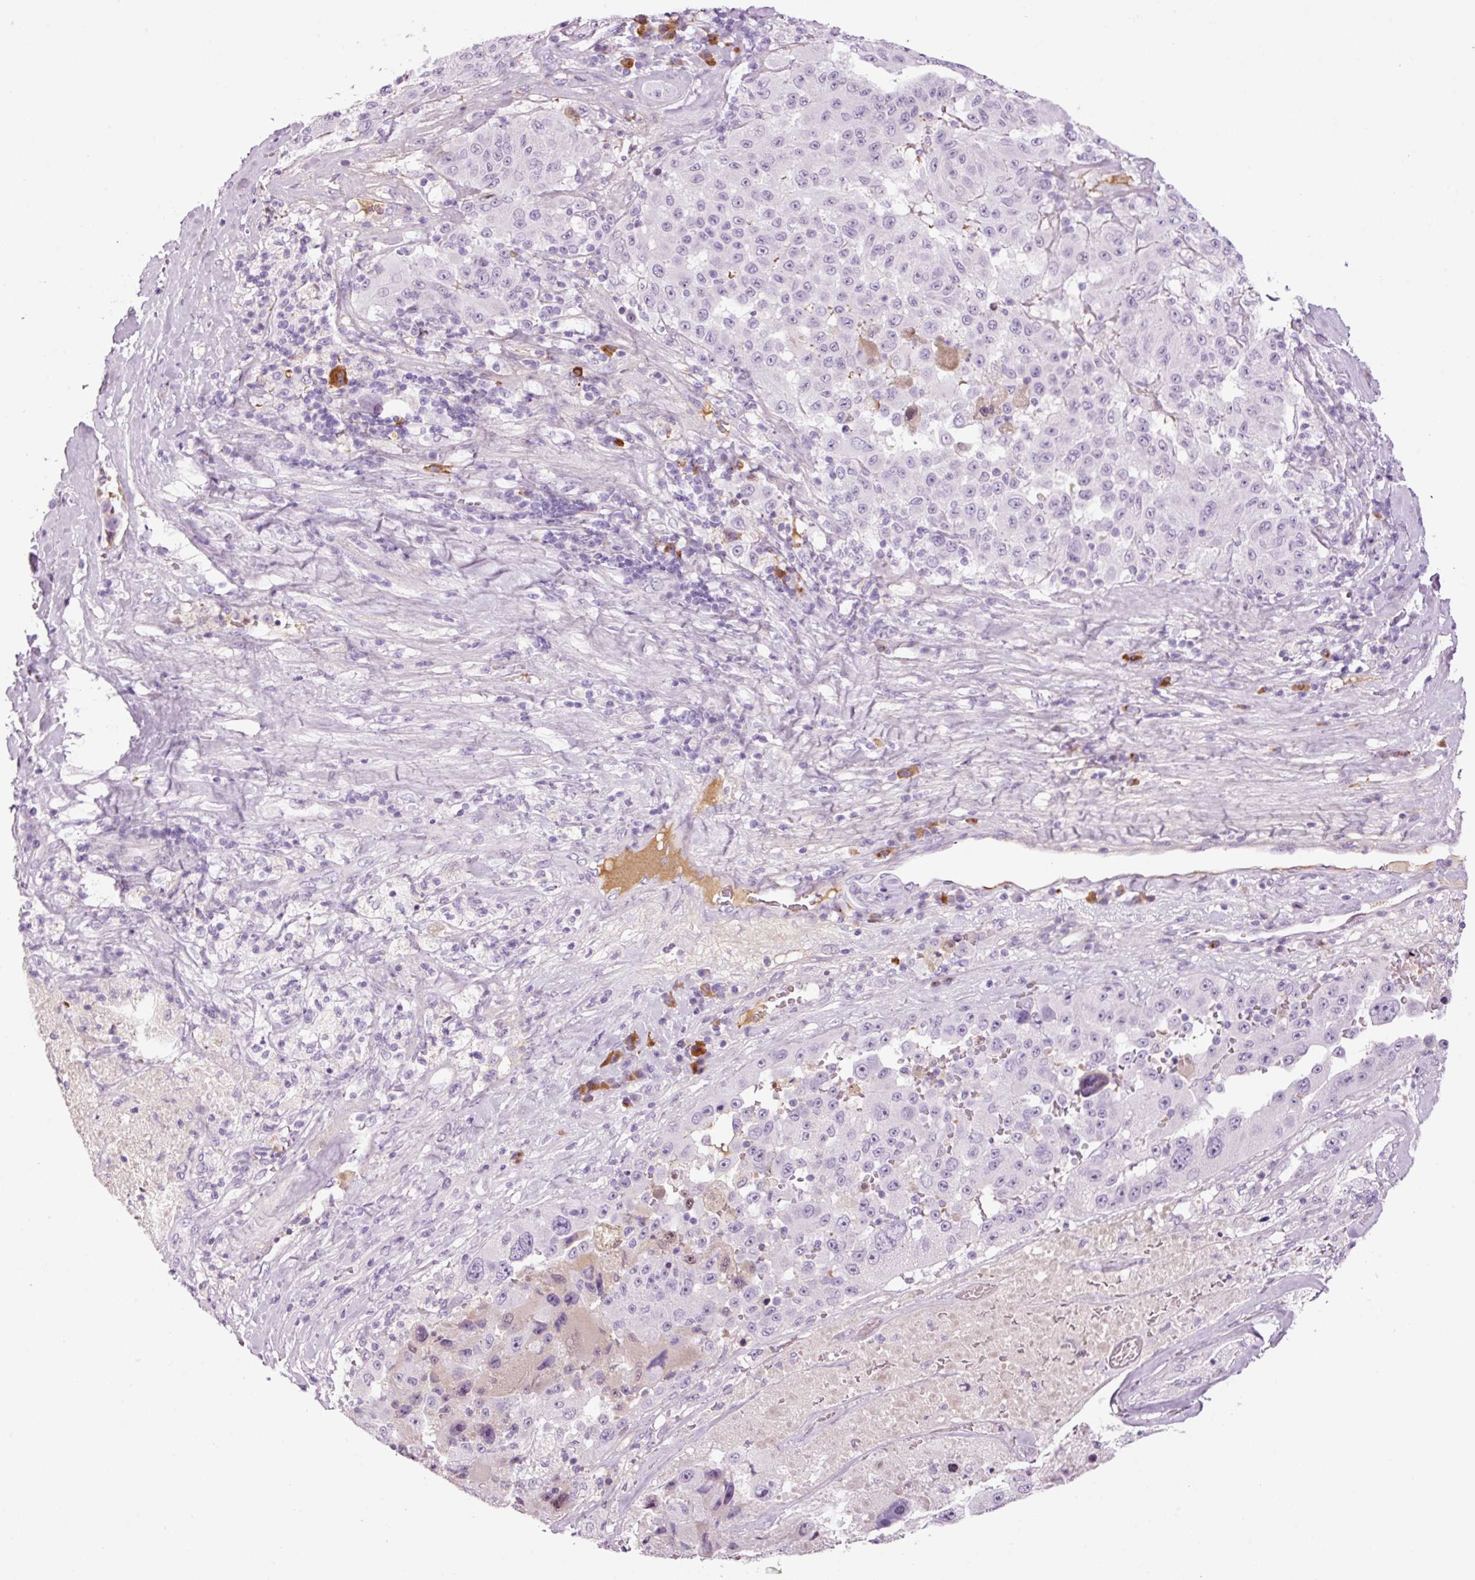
{"staining": {"intensity": "negative", "quantity": "none", "location": "none"}, "tissue": "melanoma", "cell_type": "Tumor cells", "image_type": "cancer", "snomed": [{"axis": "morphology", "description": "Malignant melanoma, Metastatic site"}, {"axis": "topography", "description": "Lymph node"}], "caption": "High power microscopy photomicrograph of an immunohistochemistry (IHC) micrograph of malignant melanoma (metastatic site), revealing no significant expression in tumor cells.", "gene": "KLF1", "patient": {"sex": "male", "age": 62}}